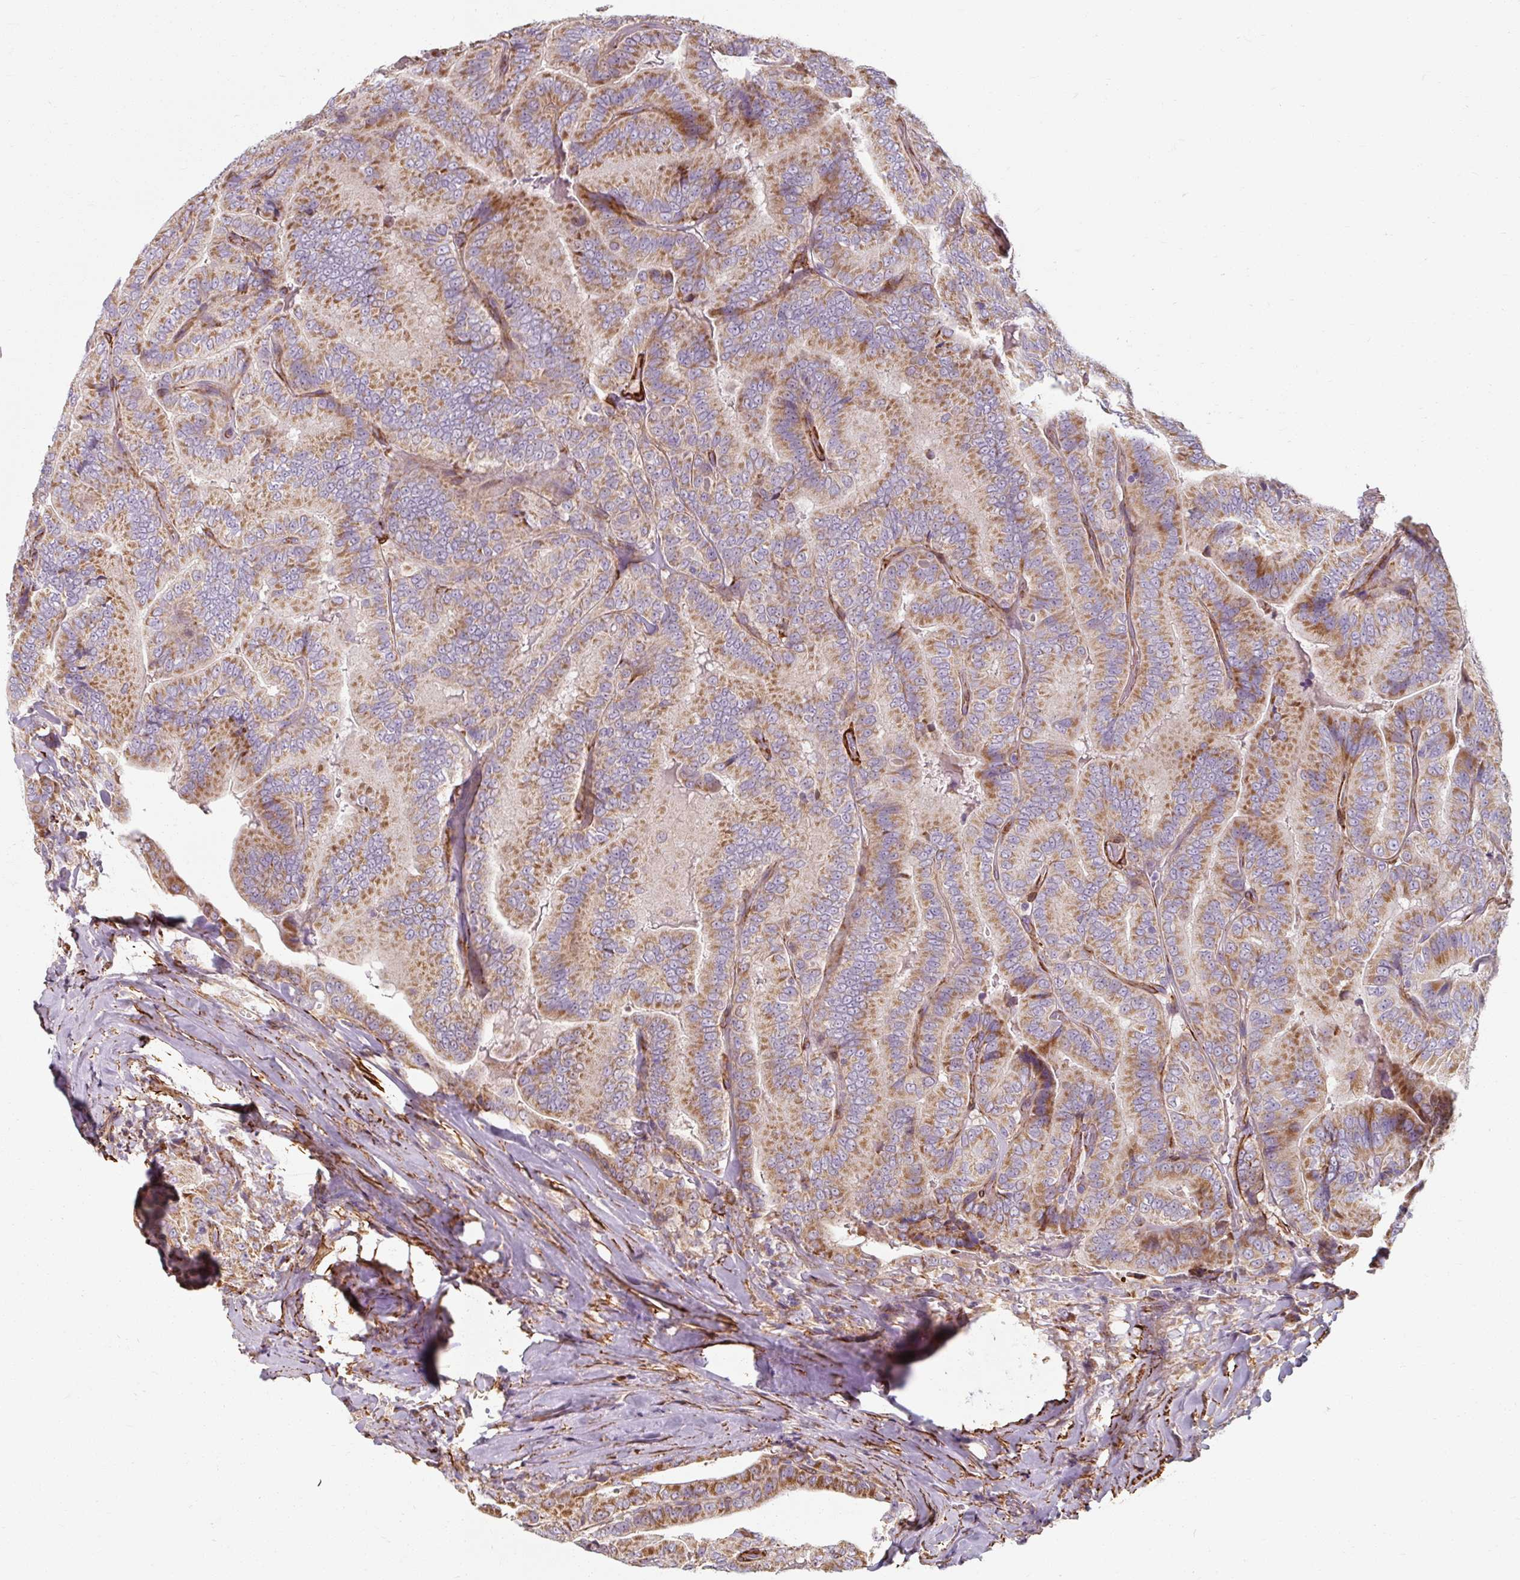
{"staining": {"intensity": "moderate", "quantity": ">75%", "location": "cytoplasmic/membranous"}, "tissue": "thyroid cancer", "cell_type": "Tumor cells", "image_type": "cancer", "snomed": [{"axis": "morphology", "description": "Papillary adenocarcinoma, NOS"}, {"axis": "topography", "description": "Thyroid gland"}], "caption": "Human thyroid cancer (papillary adenocarcinoma) stained with a protein marker demonstrates moderate staining in tumor cells.", "gene": "MRPS5", "patient": {"sex": "male", "age": 61}}